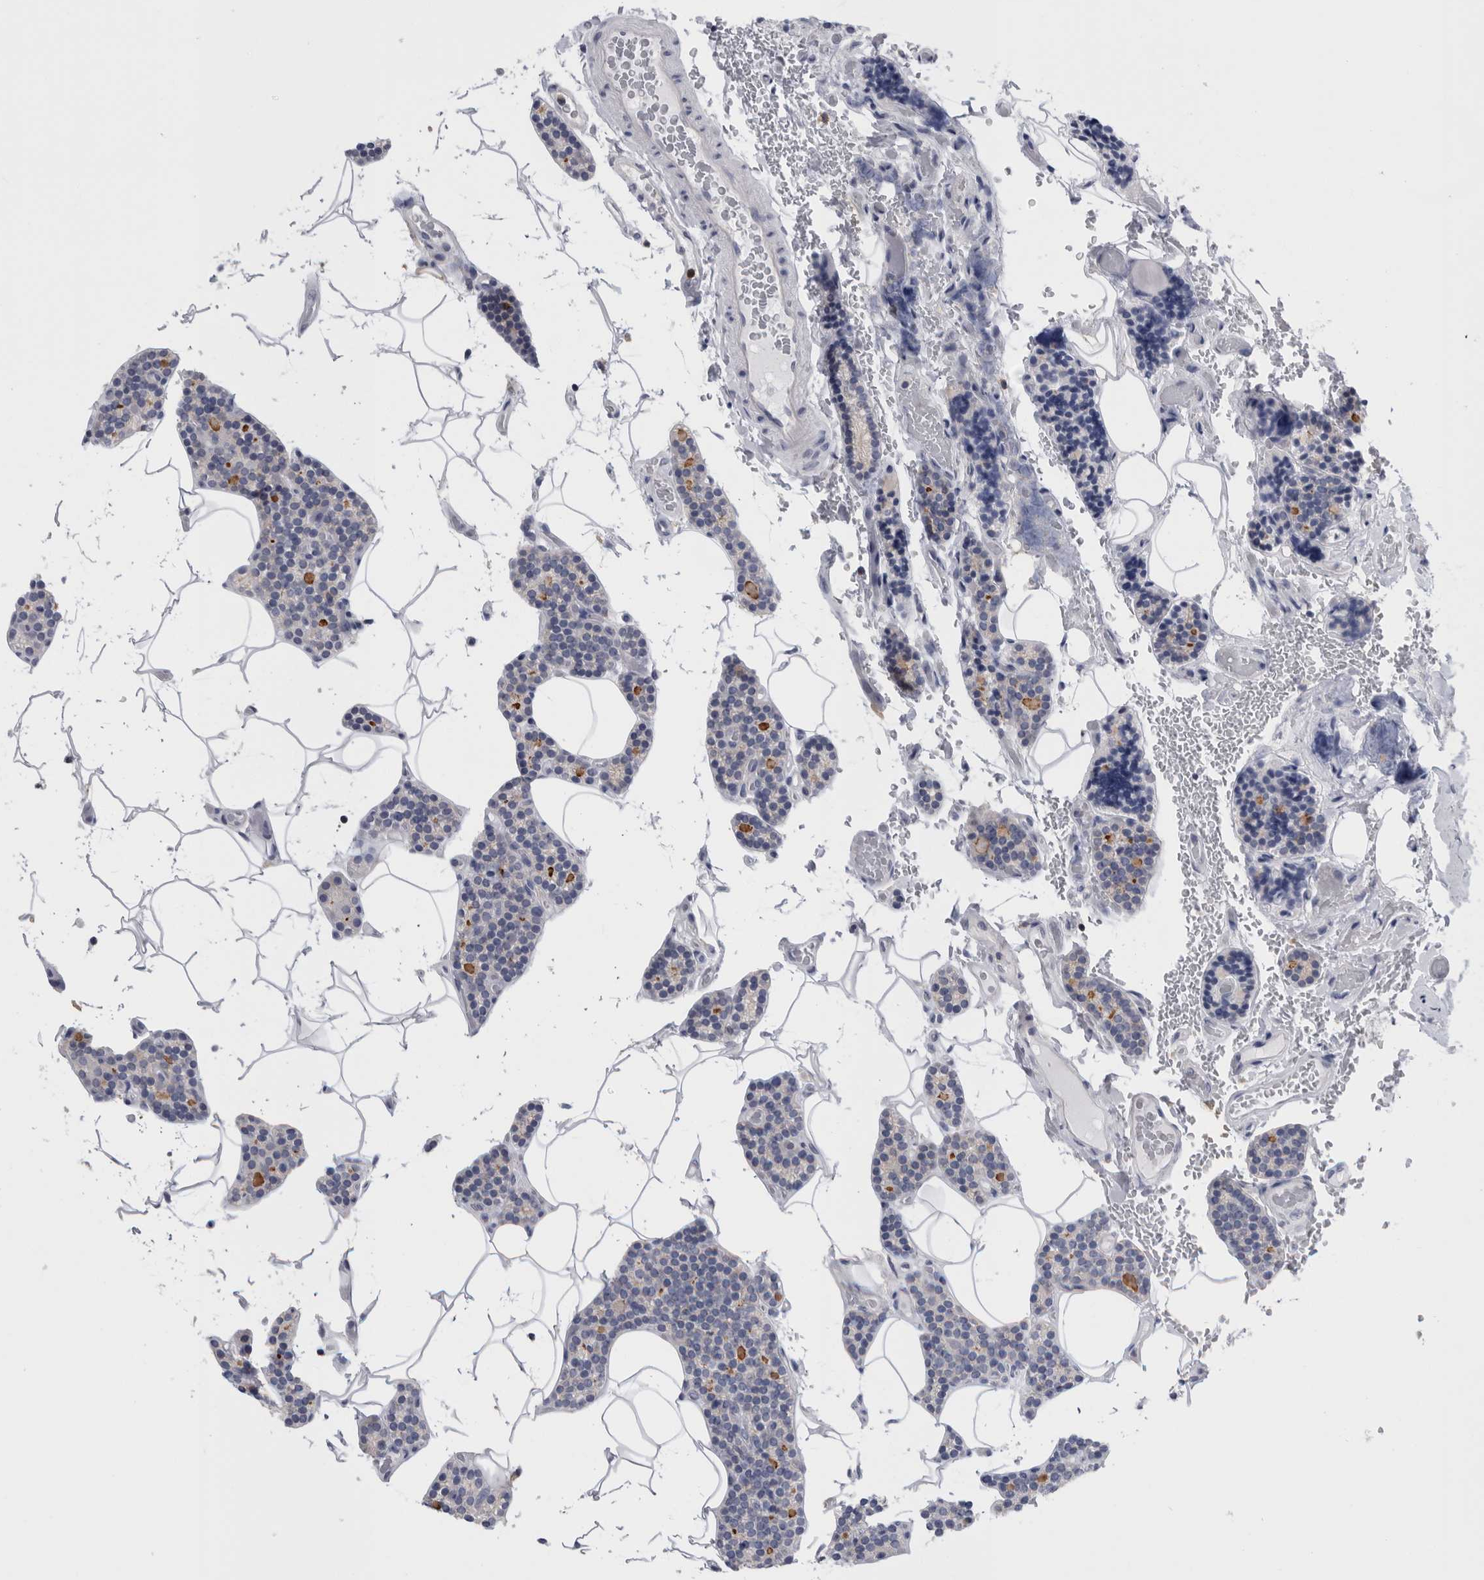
{"staining": {"intensity": "moderate", "quantity": "<25%", "location": "cytoplasmic/membranous"}, "tissue": "parathyroid gland", "cell_type": "Glandular cells", "image_type": "normal", "snomed": [{"axis": "morphology", "description": "Normal tissue, NOS"}, {"axis": "topography", "description": "Parathyroid gland"}], "caption": "About <25% of glandular cells in benign human parathyroid gland exhibit moderate cytoplasmic/membranous protein positivity as visualized by brown immunohistochemical staining.", "gene": "ANKFY1", "patient": {"sex": "male", "age": 52}}